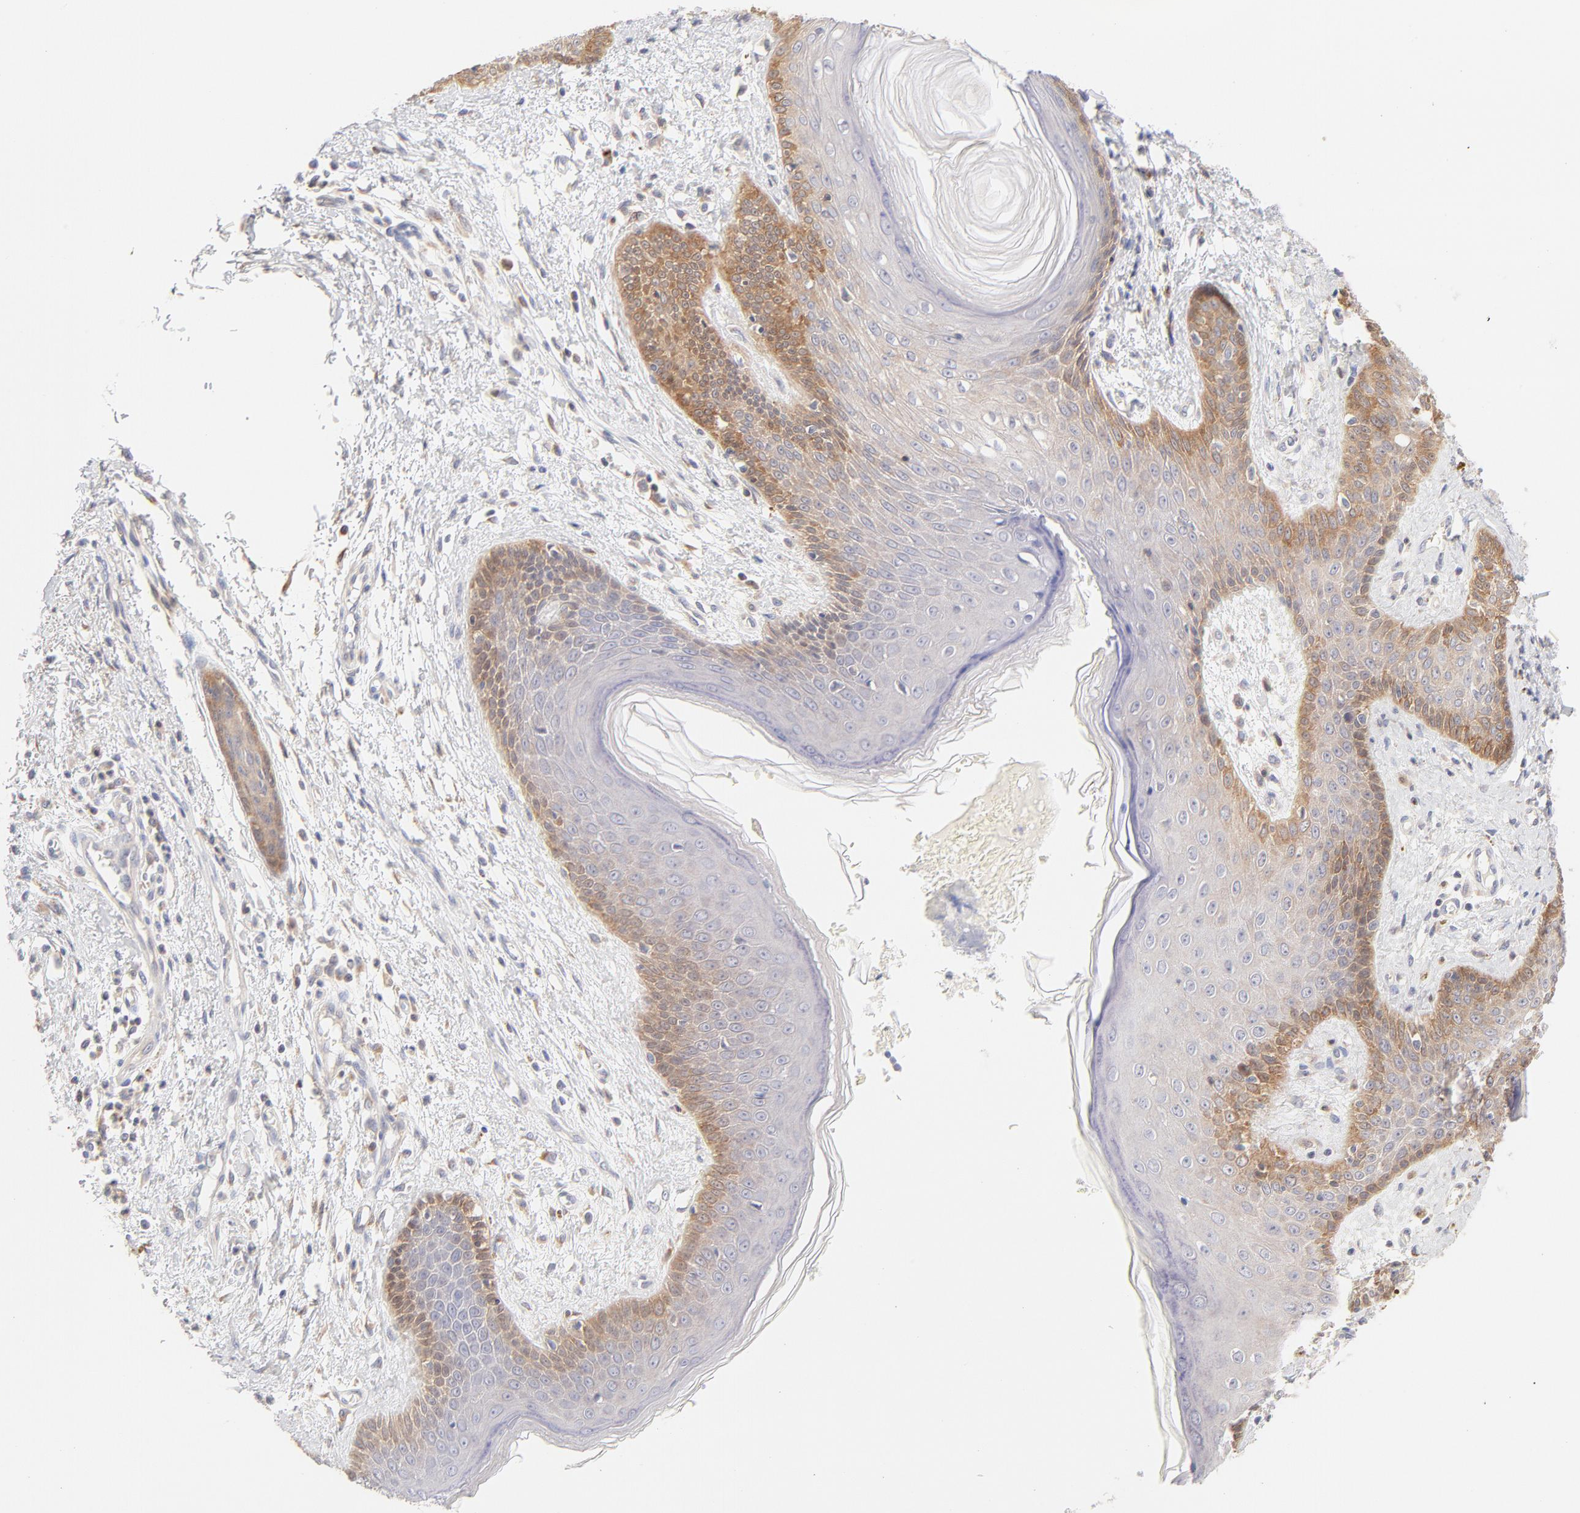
{"staining": {"intensity": "moderate", "quantity": "25%-75%", "location": "cytoplasmic/membranous"}, "tissue": "skin cancer", "cell_type": "Tumor cells", "image_type": "cancer", "snomed": [{"axis": "morphology", "description": "Basal cell carcinoma"}, {"axis": "topography", "description": "Skin"}], "caption": "Immunohistochemistry (DAB (3,3'-diaminobenzidine)) staining of human skin cancer (basal cell carcinoma) displays moderate cytoplasmic/membranous protein staining in approximately 25%-75% of tumor cells.", "gene": "RPS6KA1", "patient": {"sex": "female", "age": 64}}